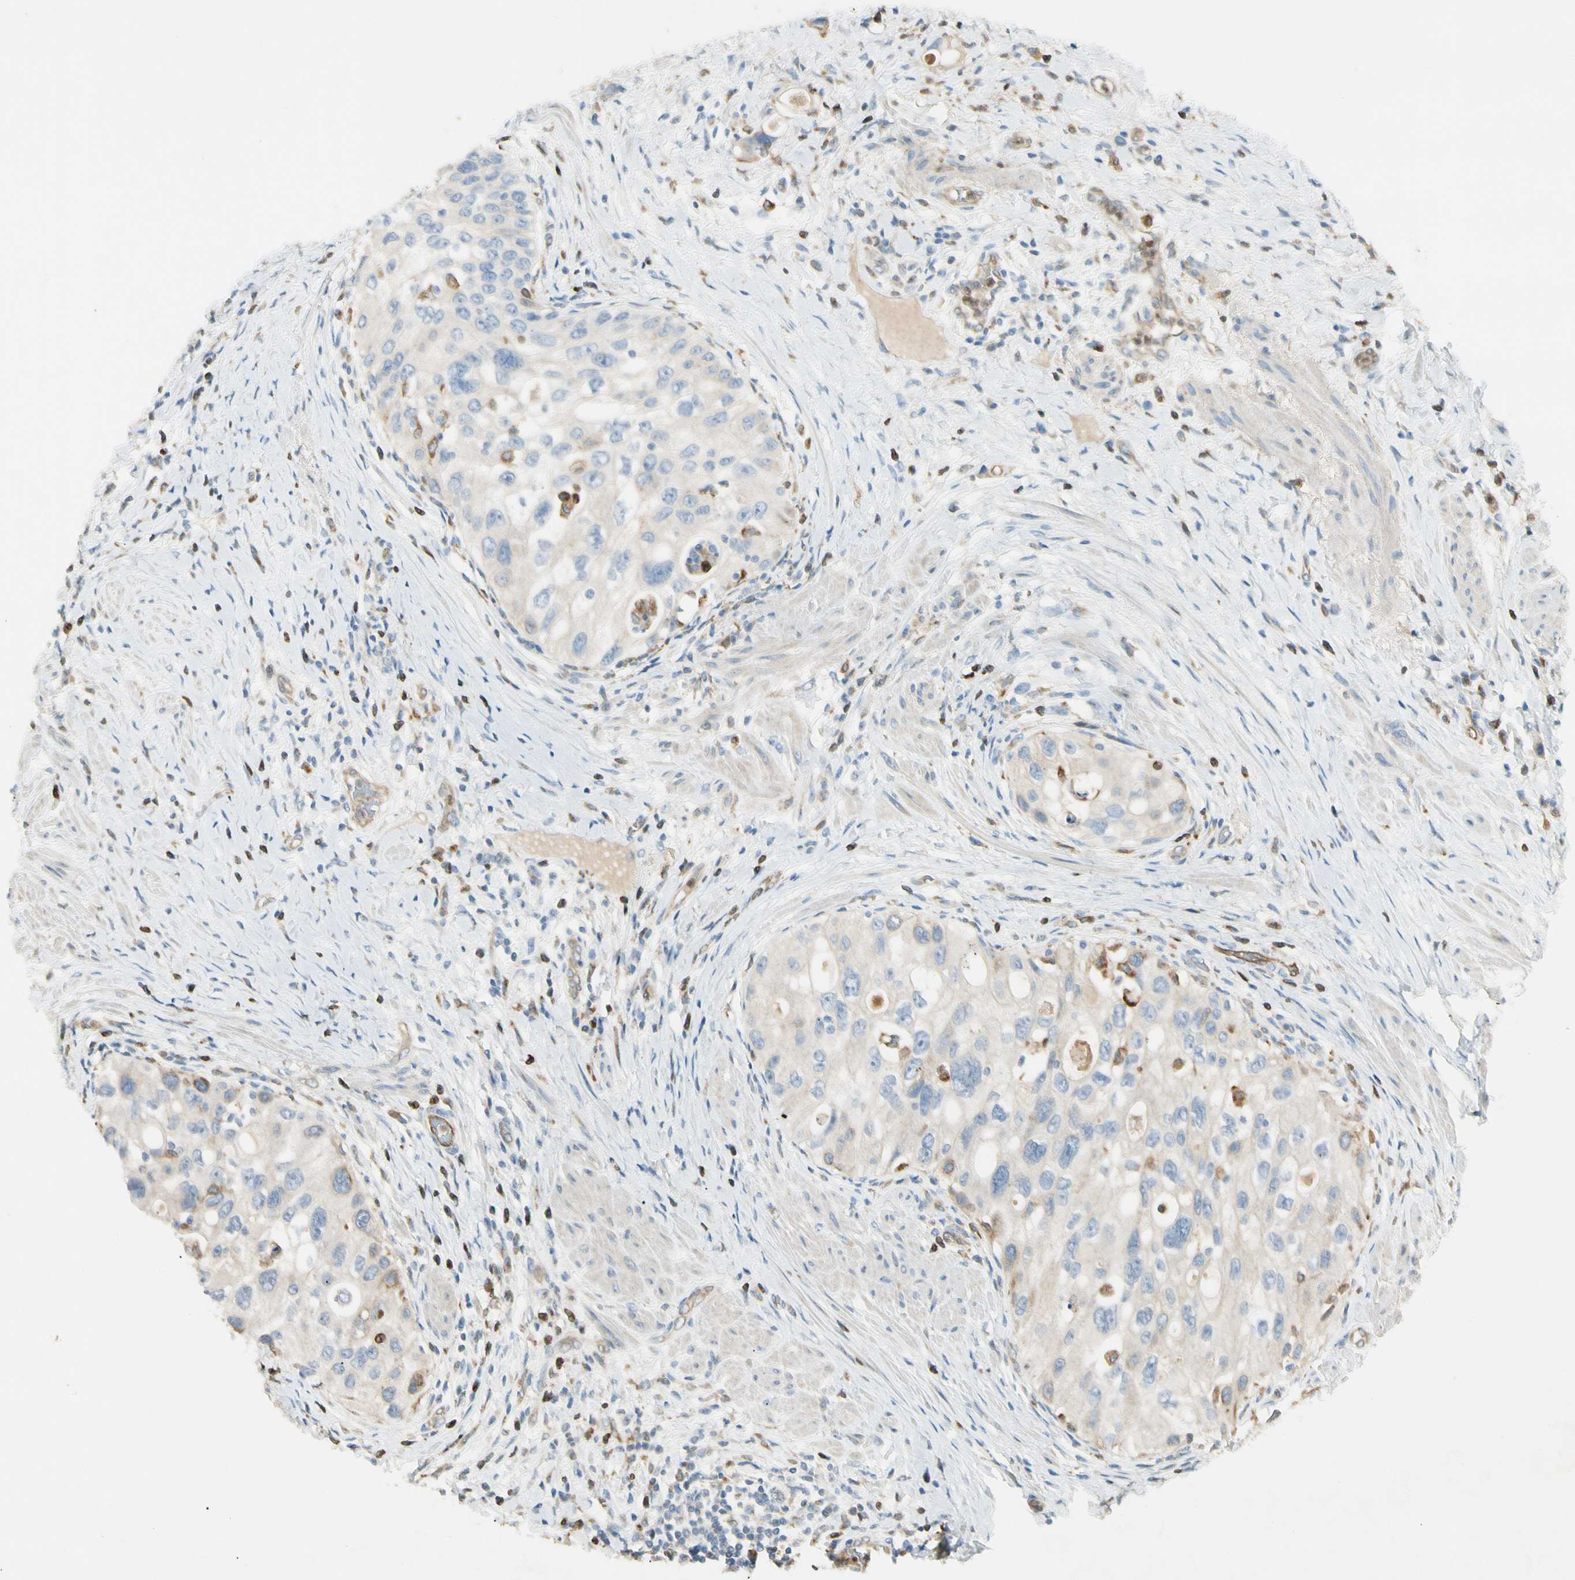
{"staining": {"intensity": "negative", "quantity": "none", "location": "none"}, "tissue": "urothelial cancer", "cell_type": "Tumor cells", "image_type": "cancer", "snomed": [{"axis": "morphology", "description": "Urothelial carcinoma, High grade"}, {"axis": "topography", "description": "Urinary bladder"}], "caption": "Human urothelial cancer stained for a protein using immunohistochemistry reveals no staining in tumor cells.", "gene": "LPCAT2", "patient": {"sex": "female", "age": 56}}